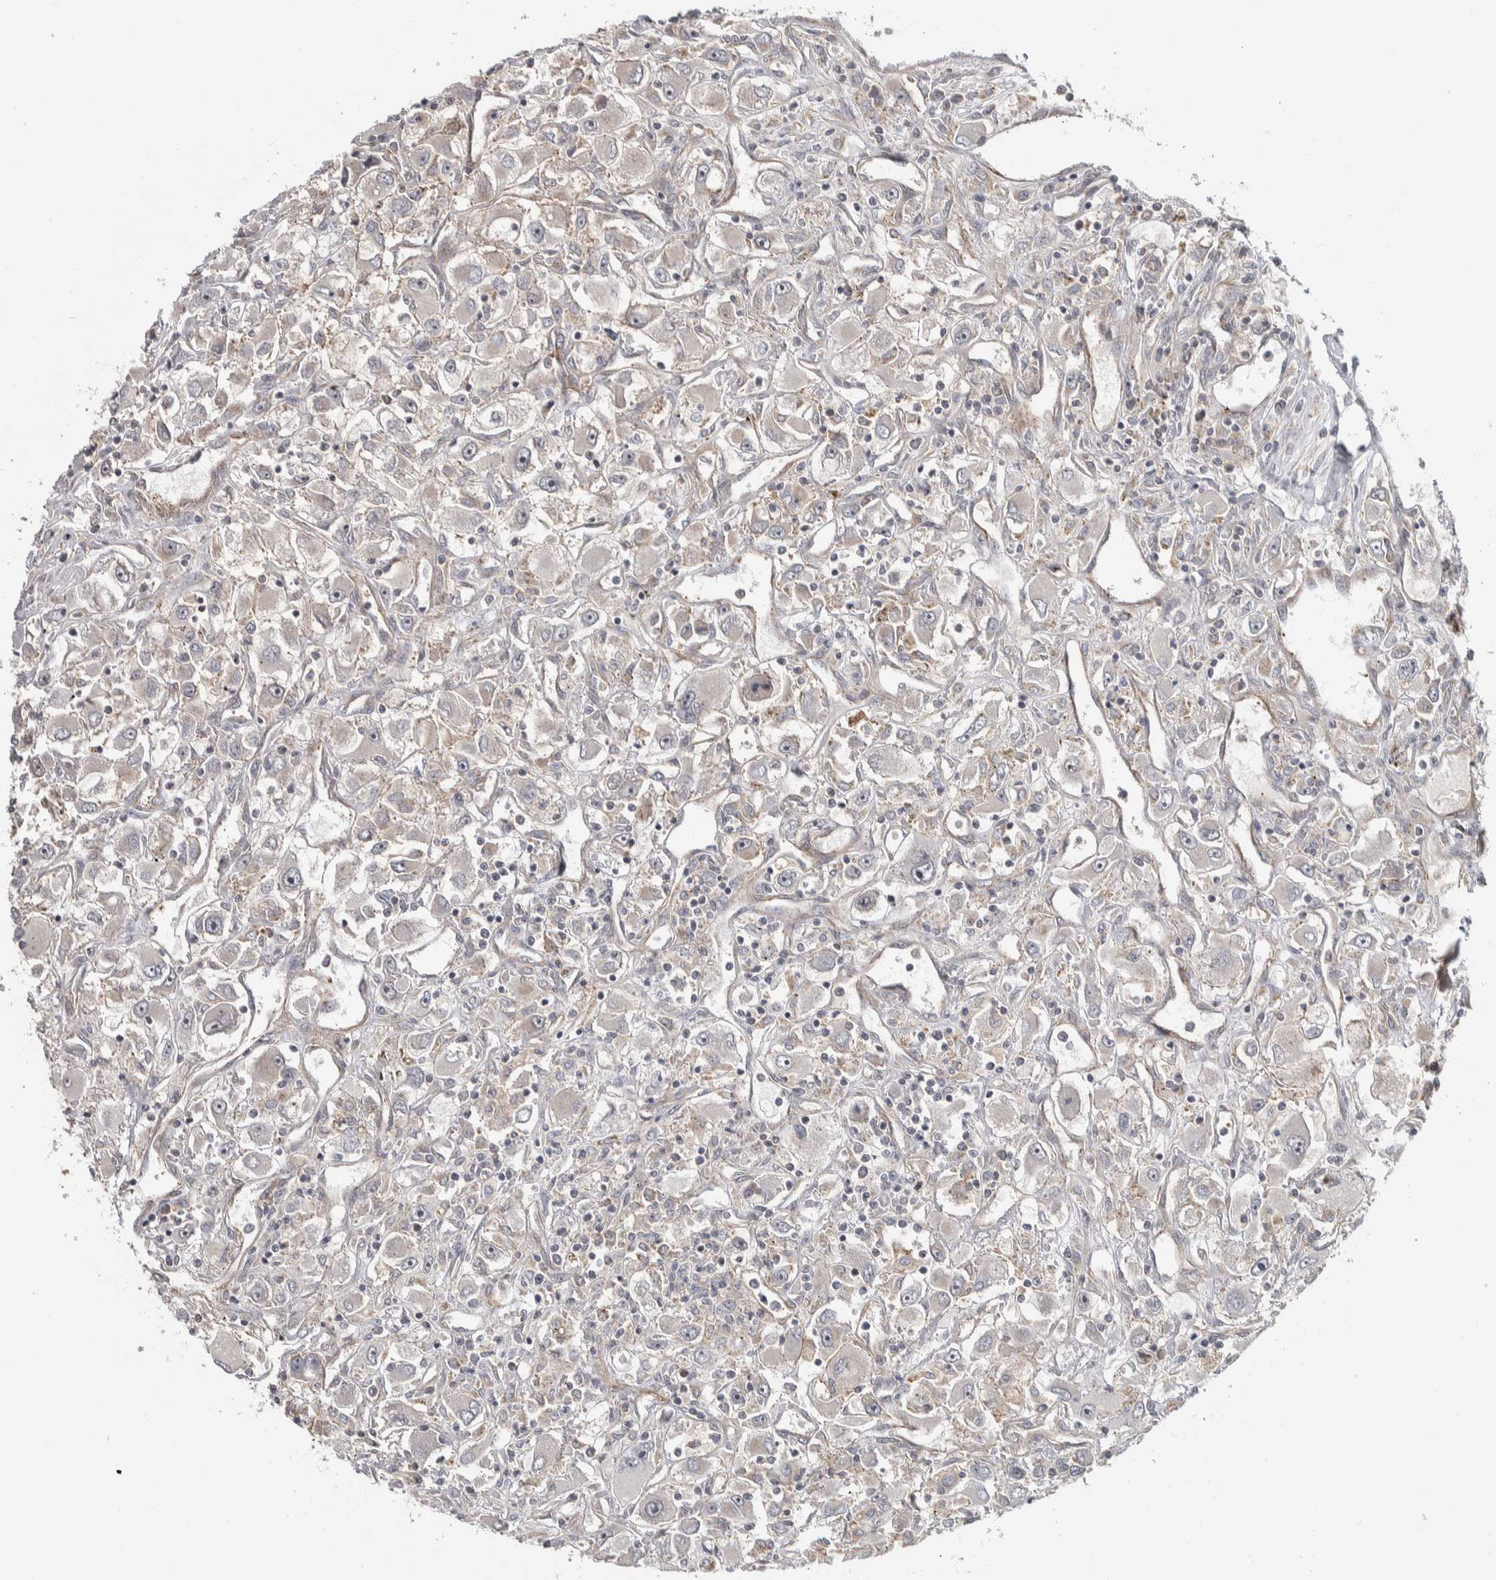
{"staining": {"intensity": "negative", "quantity": "none", "location": "none"}, "tissue": "renal cancer", "cell_type": "Tumor cells", "image_type": "cancer", "snomed": [{"axis": "morphology", "description": "Adenocarcinoma, NOS"}, {"axis": "topography", "description": "Kidney"}], "caption": "Tumor cells show no significant expression in renal cancer.", "gene": "CHMP4C", "patient": {"sex": "female", "age": 52}}